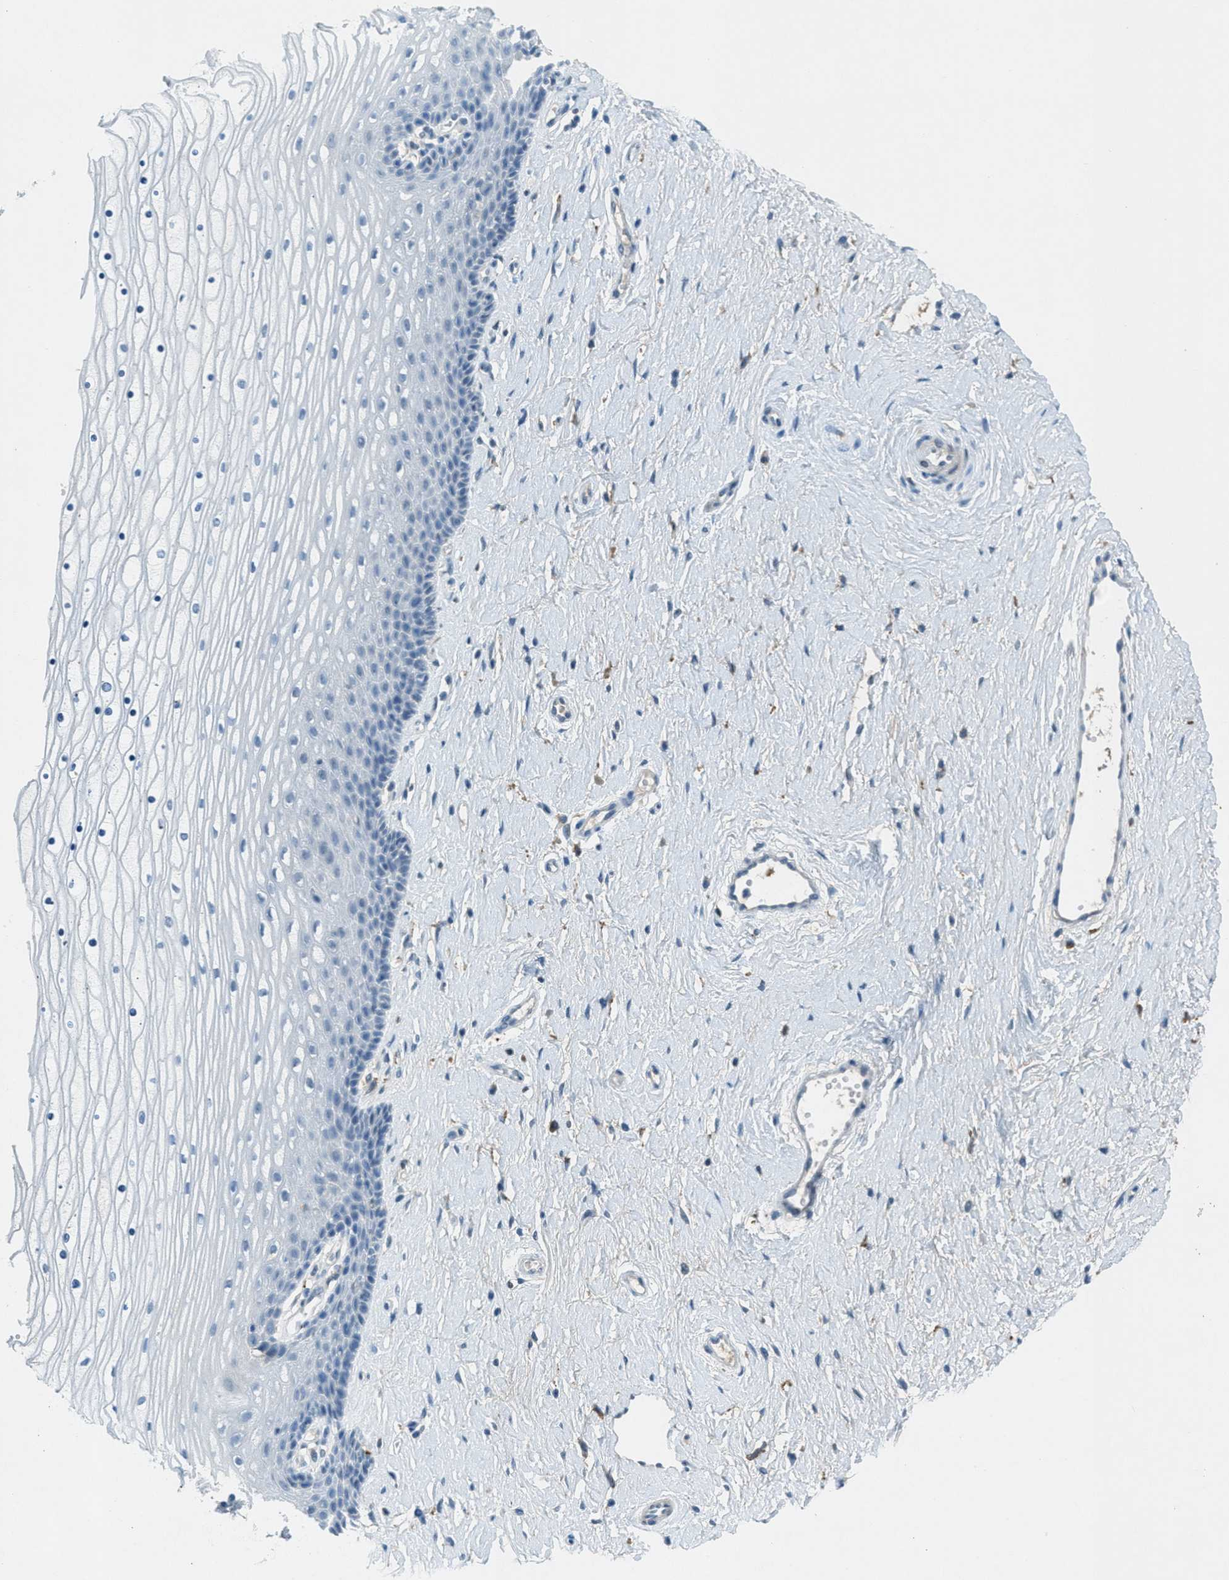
{"staining": {"intensity": "negative", "quantity": "none", "location": "none"}, "tissue": "cervix", "cell_type": "Squamous epithelial cells", "image_type": "normal", "snomed": [{"axis": "morphology", "description": "Normal tissue, NOS"}, {"axis": "topography", "description": "Cervix"}], "caption": "Immunohistochemistry of benign cervix exhibits no staining in squamous epithelial cells.", "gene": "KLHL8", "patient": {"sex": "female", "age": 39}}